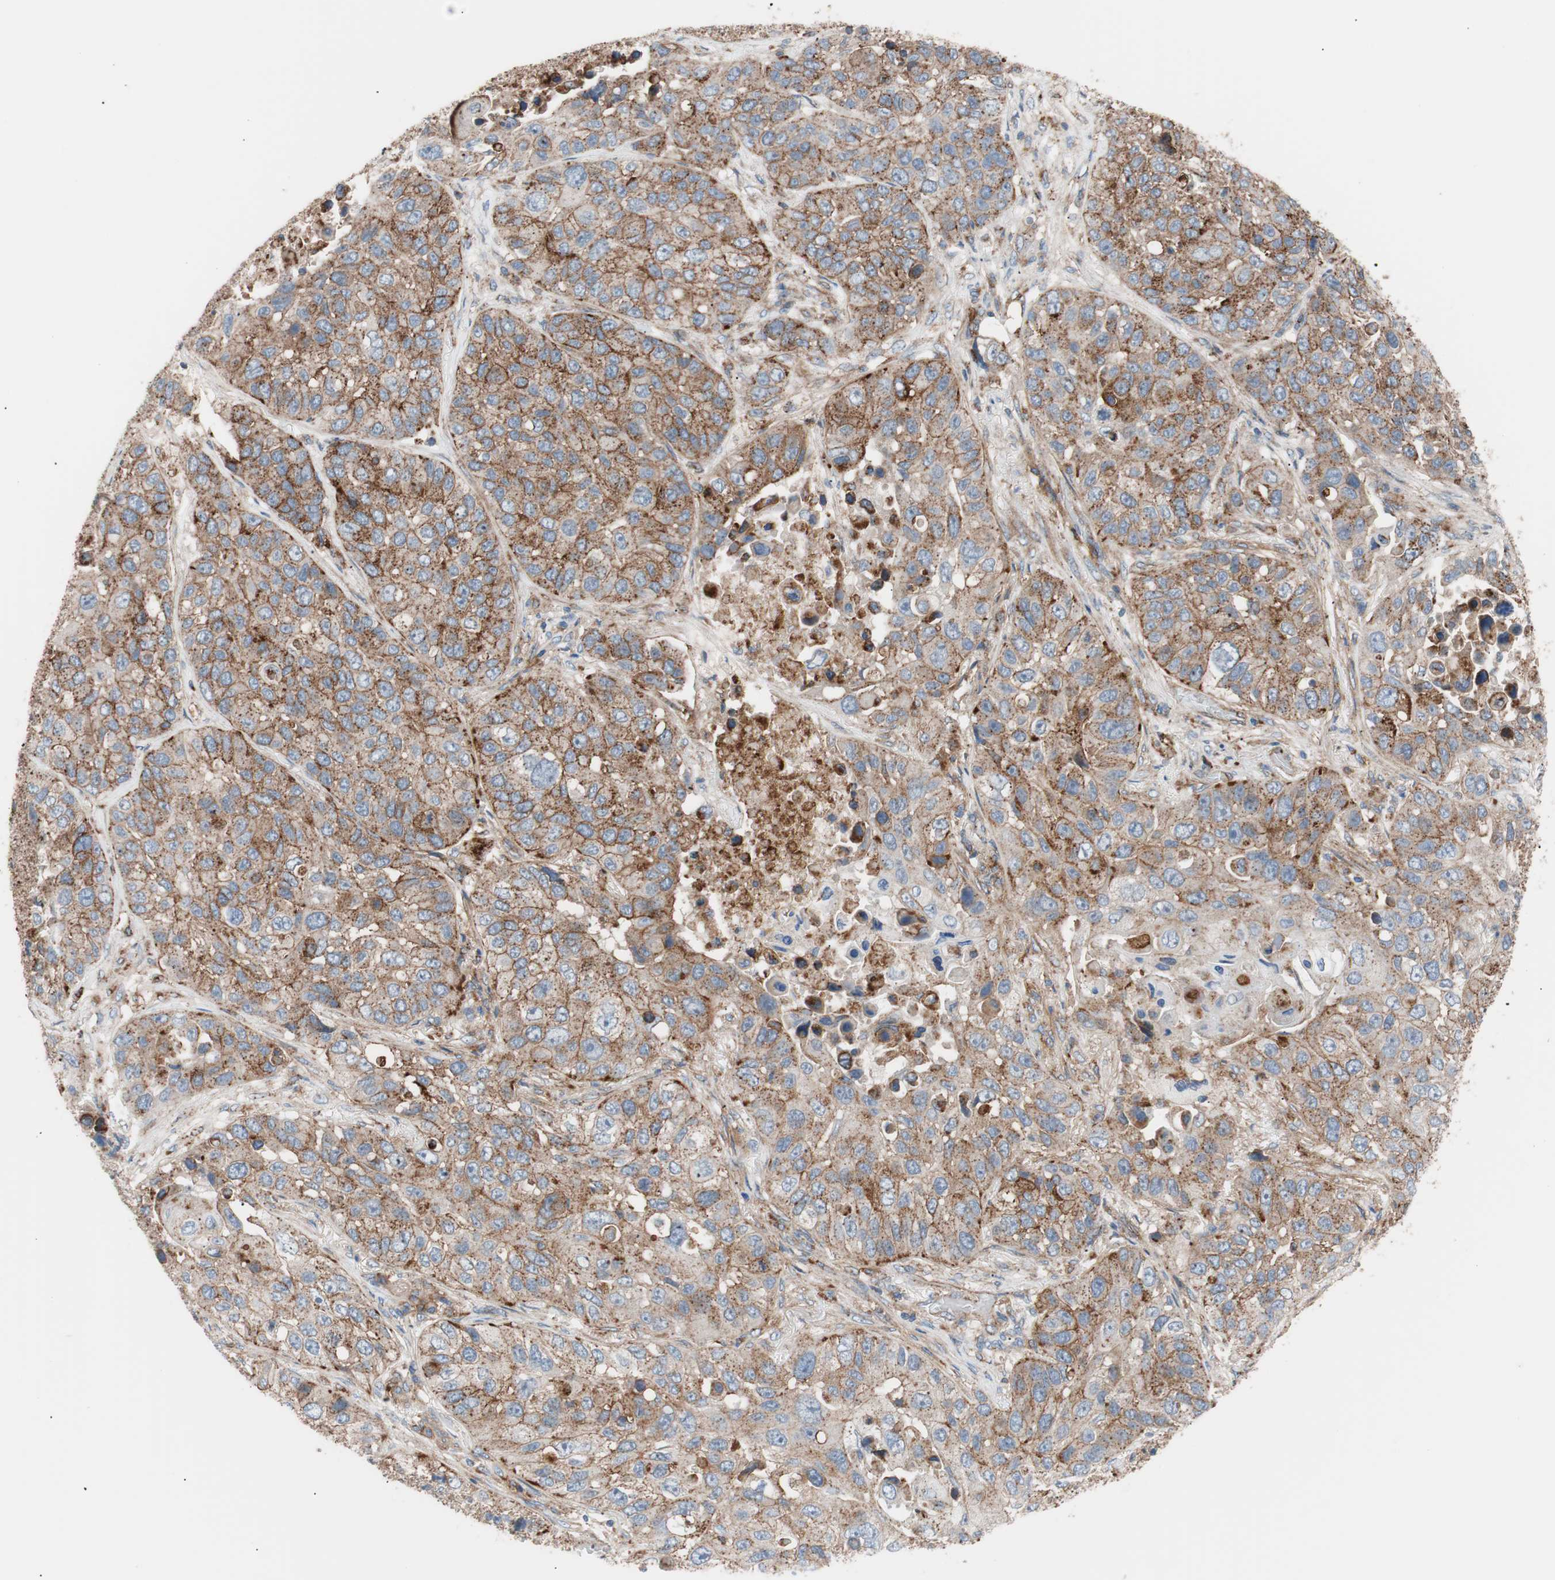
{"staining": {"intensity": "moderate", "quantity": ">75%", "location": "cytoplasmic/membranous"}, "tissue": "lung cancer", "cell_type": "Tumor cells", "image_type": "cancer", "snomed": [{"axis": "morphology", "description": "Squamous cell carcinoma, NOS"}, {"axis": "topography", "description": "Lung"}], "caption": "About >75% of tumor cells in human lung squamous cell carcinoma demonstrate moderate cytoplasmic/membranous protein expression as visualized by brown immunohistochemical staining.", "gene": "FLOT2", "patient": {"sex": "male", "age": 57}}